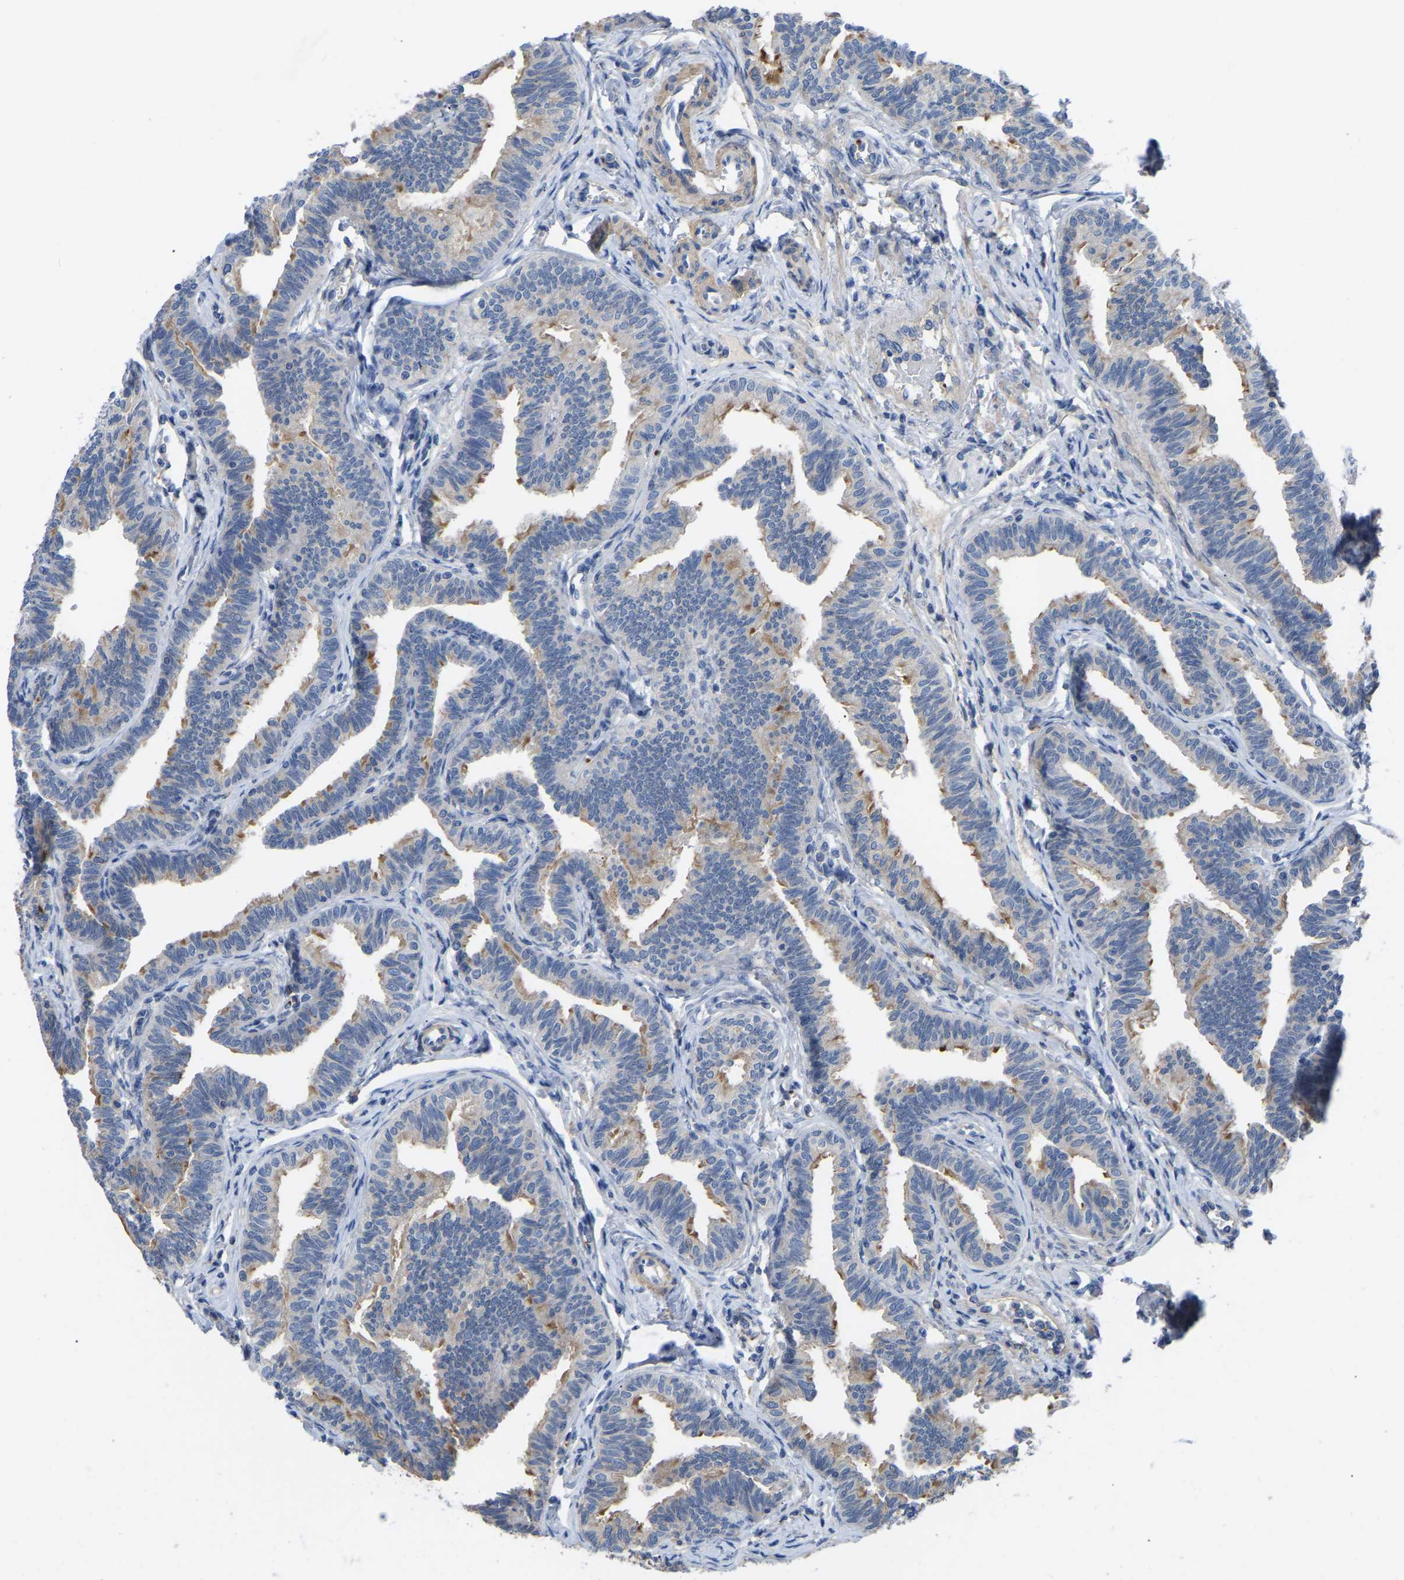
{"staining": {"intensity": "moderate", "quantity": "25%-75%", "location": "cytoplasmic/membranous"}, "tissue": "fallopian tube", "cell_type": "Glandular cells", "image_type": "normal", "snomed": [{"axis": "morphology", "description": "Normal tissue, NOS"}, {"axis": "topography", "description": "Fallopian tube"}, {"axis": "topography", "description": "Ovary"}], "caption": "Immunohistochemistry (DAB) staining of benign human fallopian tube displays moderate cytoplasmic/membranous protein positivity in approximately 25%-75% of glandular cells.", "gene": "ZNF449", "patient": {"sex": "female", "age": 23}}